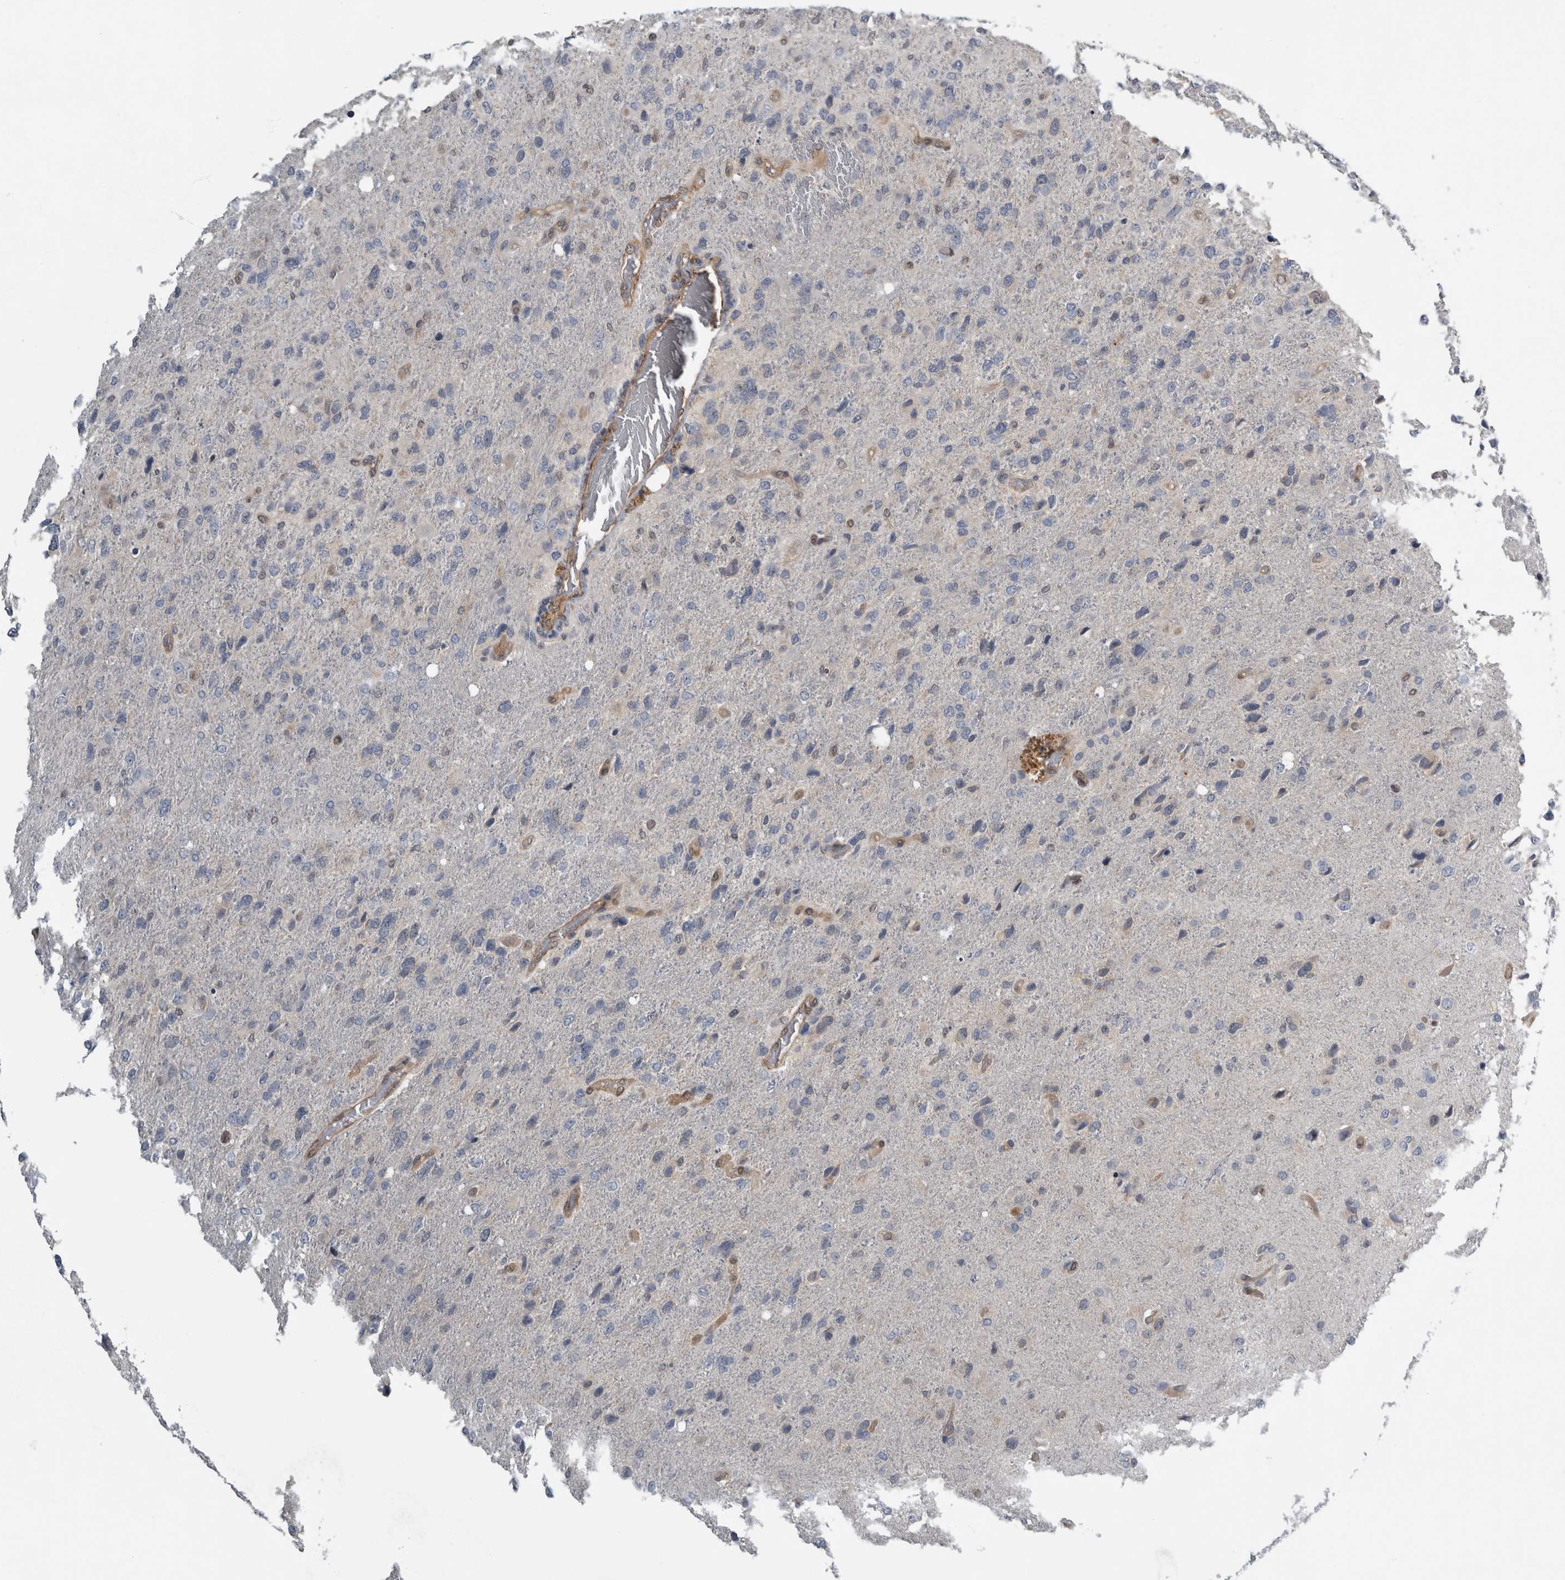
{"staining": {"intensity": "negative", "quantity": "none", "location": "none"}, "tissue": "glioma", "cell_type": "Tumor cells", "image_type": "cancer", "snomed": [{"axis": "morphology", "description": "Glioma, malignant, High grade"}, {"axis": "topography", "description": "Brain"}], "caption": "Protein analysis of glioma shows no significant staining in tumor cells. (DAB IHC, high magnification).", "gene": "NAPRT", "patient": {"sex": "female", "age": 58}}